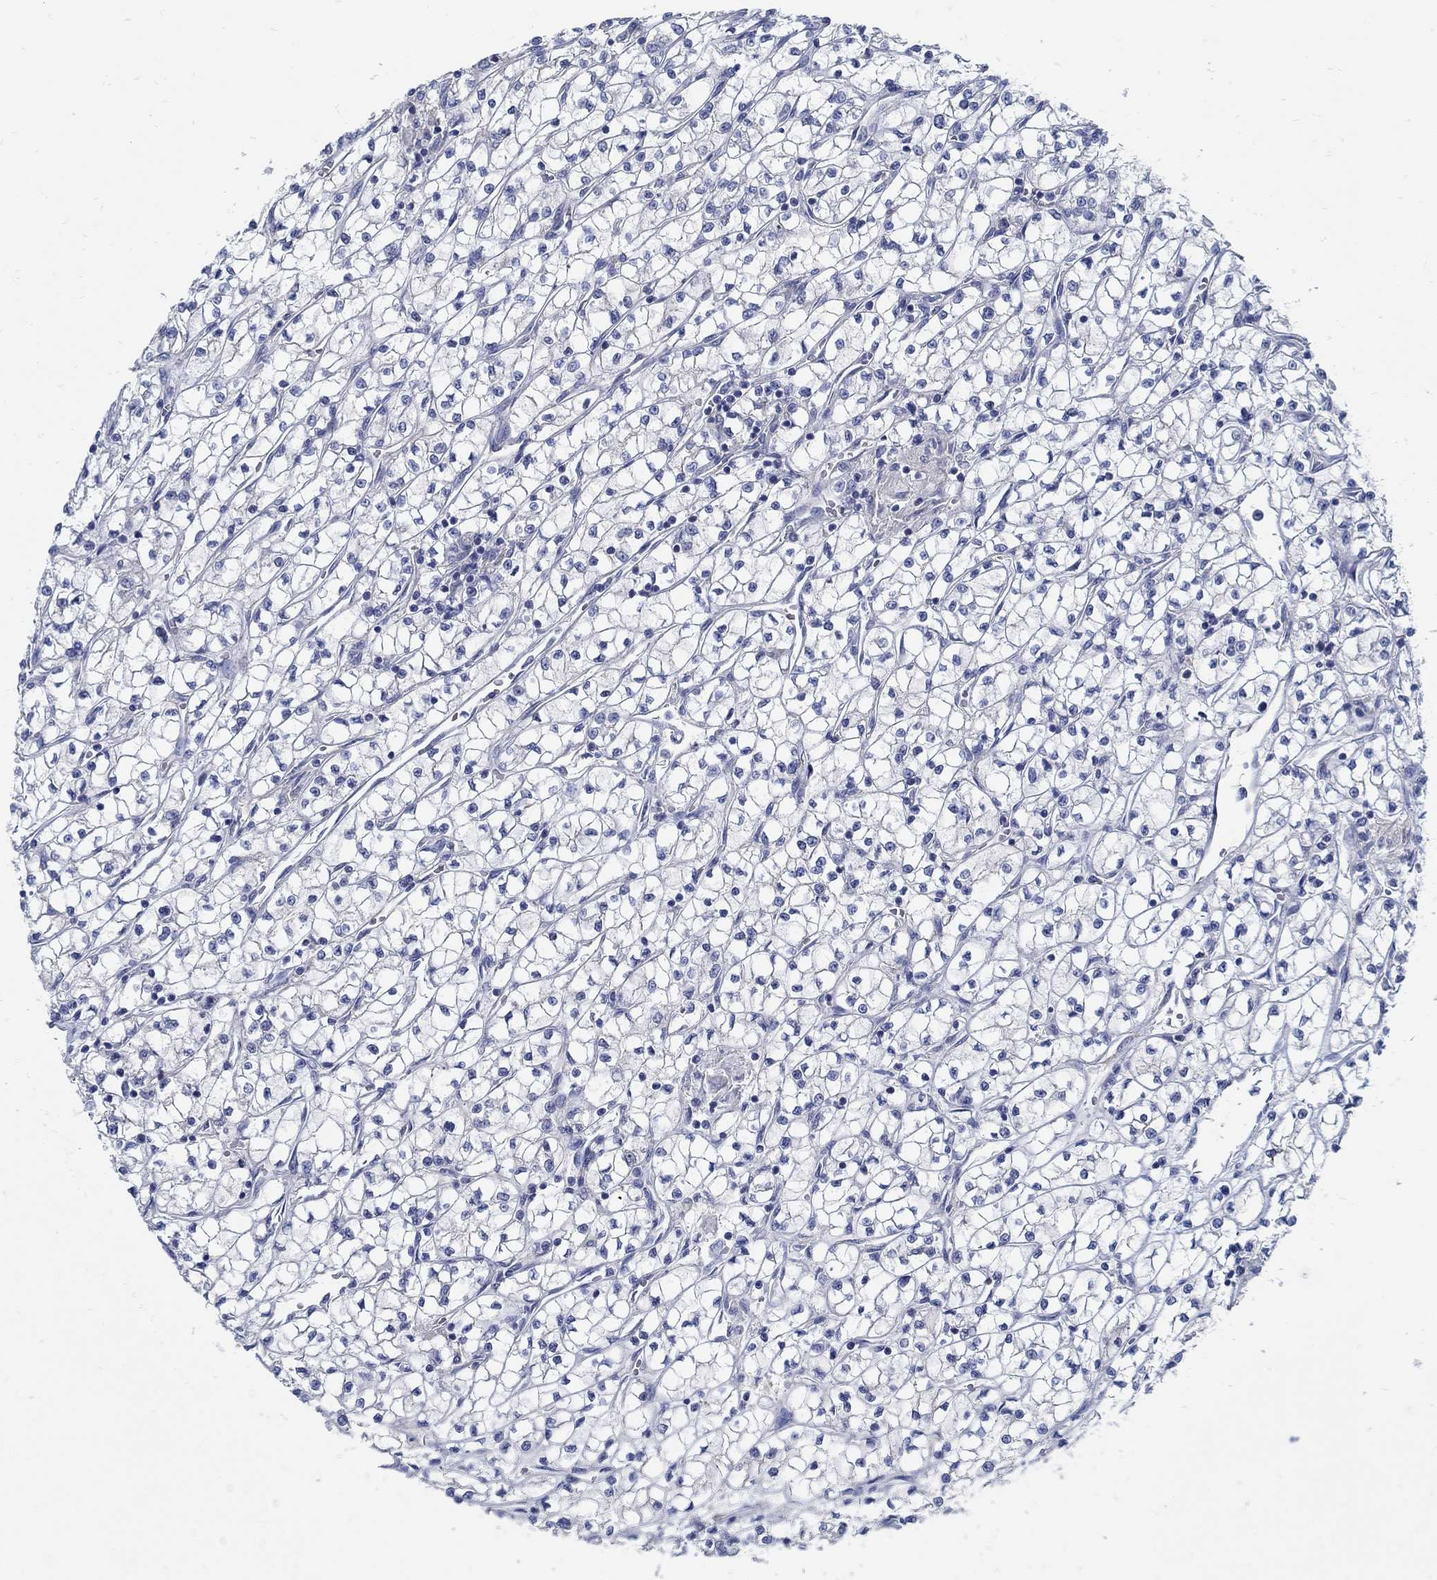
{"staining": {"intensity": "negative", "quantity": "none", "location": "none"}, "tissue": "renal cancer", "cell_type": "Tumor cells", "image_type": "cancer", "snomed": [{"axis": "morphology", "description": "Adenocarcinoma, NOS"}, {"axis": "topography", "description": "Kidney"}], "caption": "A micrograph of human renal adenocarcinoma is negative for staining in tumor cells.", "gene": "C15orf39", "patient": {"sex": "female", "age": 64}}